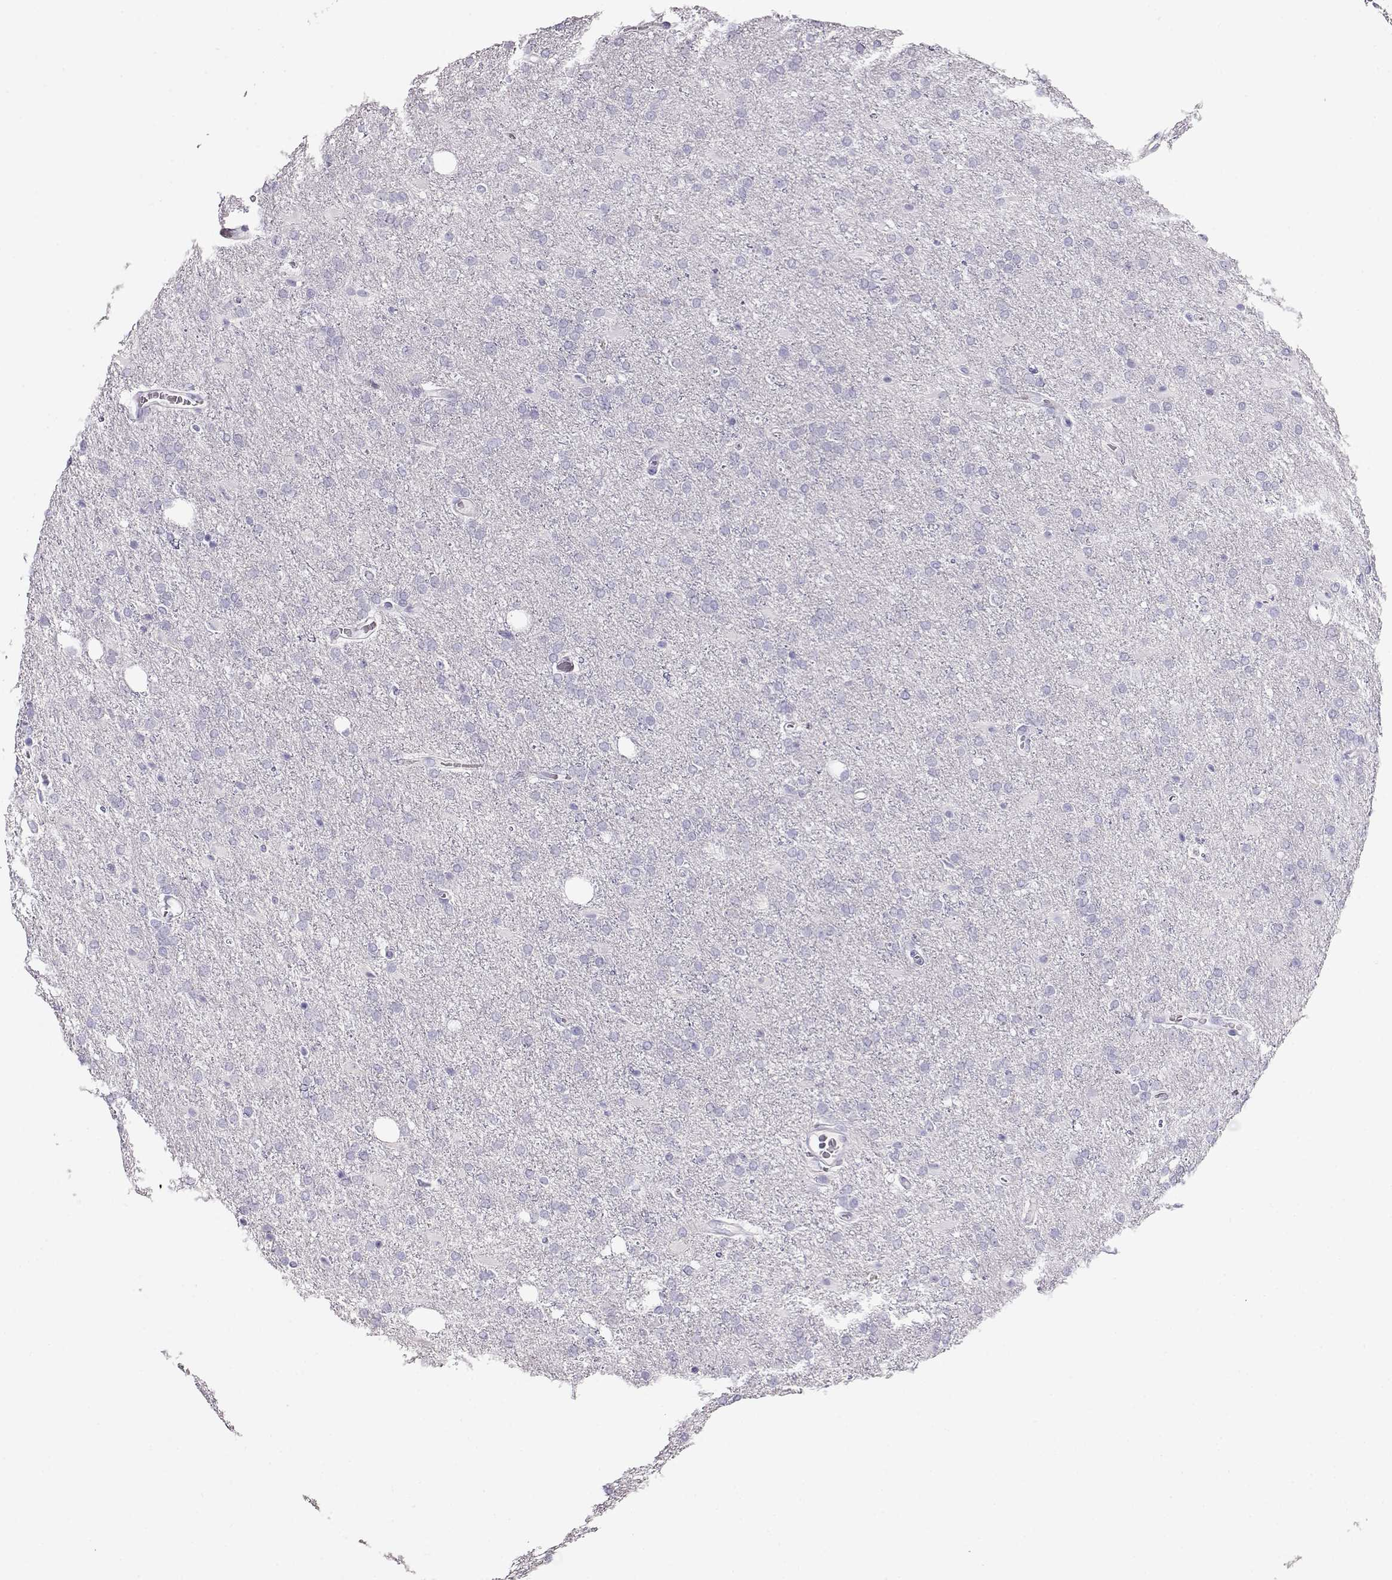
{"staining": {"intensity": "negative", "quantity": "none", "location": "none"}, "tissue": "glioma", "cell_type": "Tumor cells", "image_type": "cancer", "snomed": [{"axis": "morphology", "description": "Glioma, malignant, High grade"}, {"axis": "topography", "description": "Cerebral cortex"}], "caption": "An image of human glioma is negative for staining in tumor cells.", "gene": "ACTN2", "patient": {"sex": "male", "age": 70}}